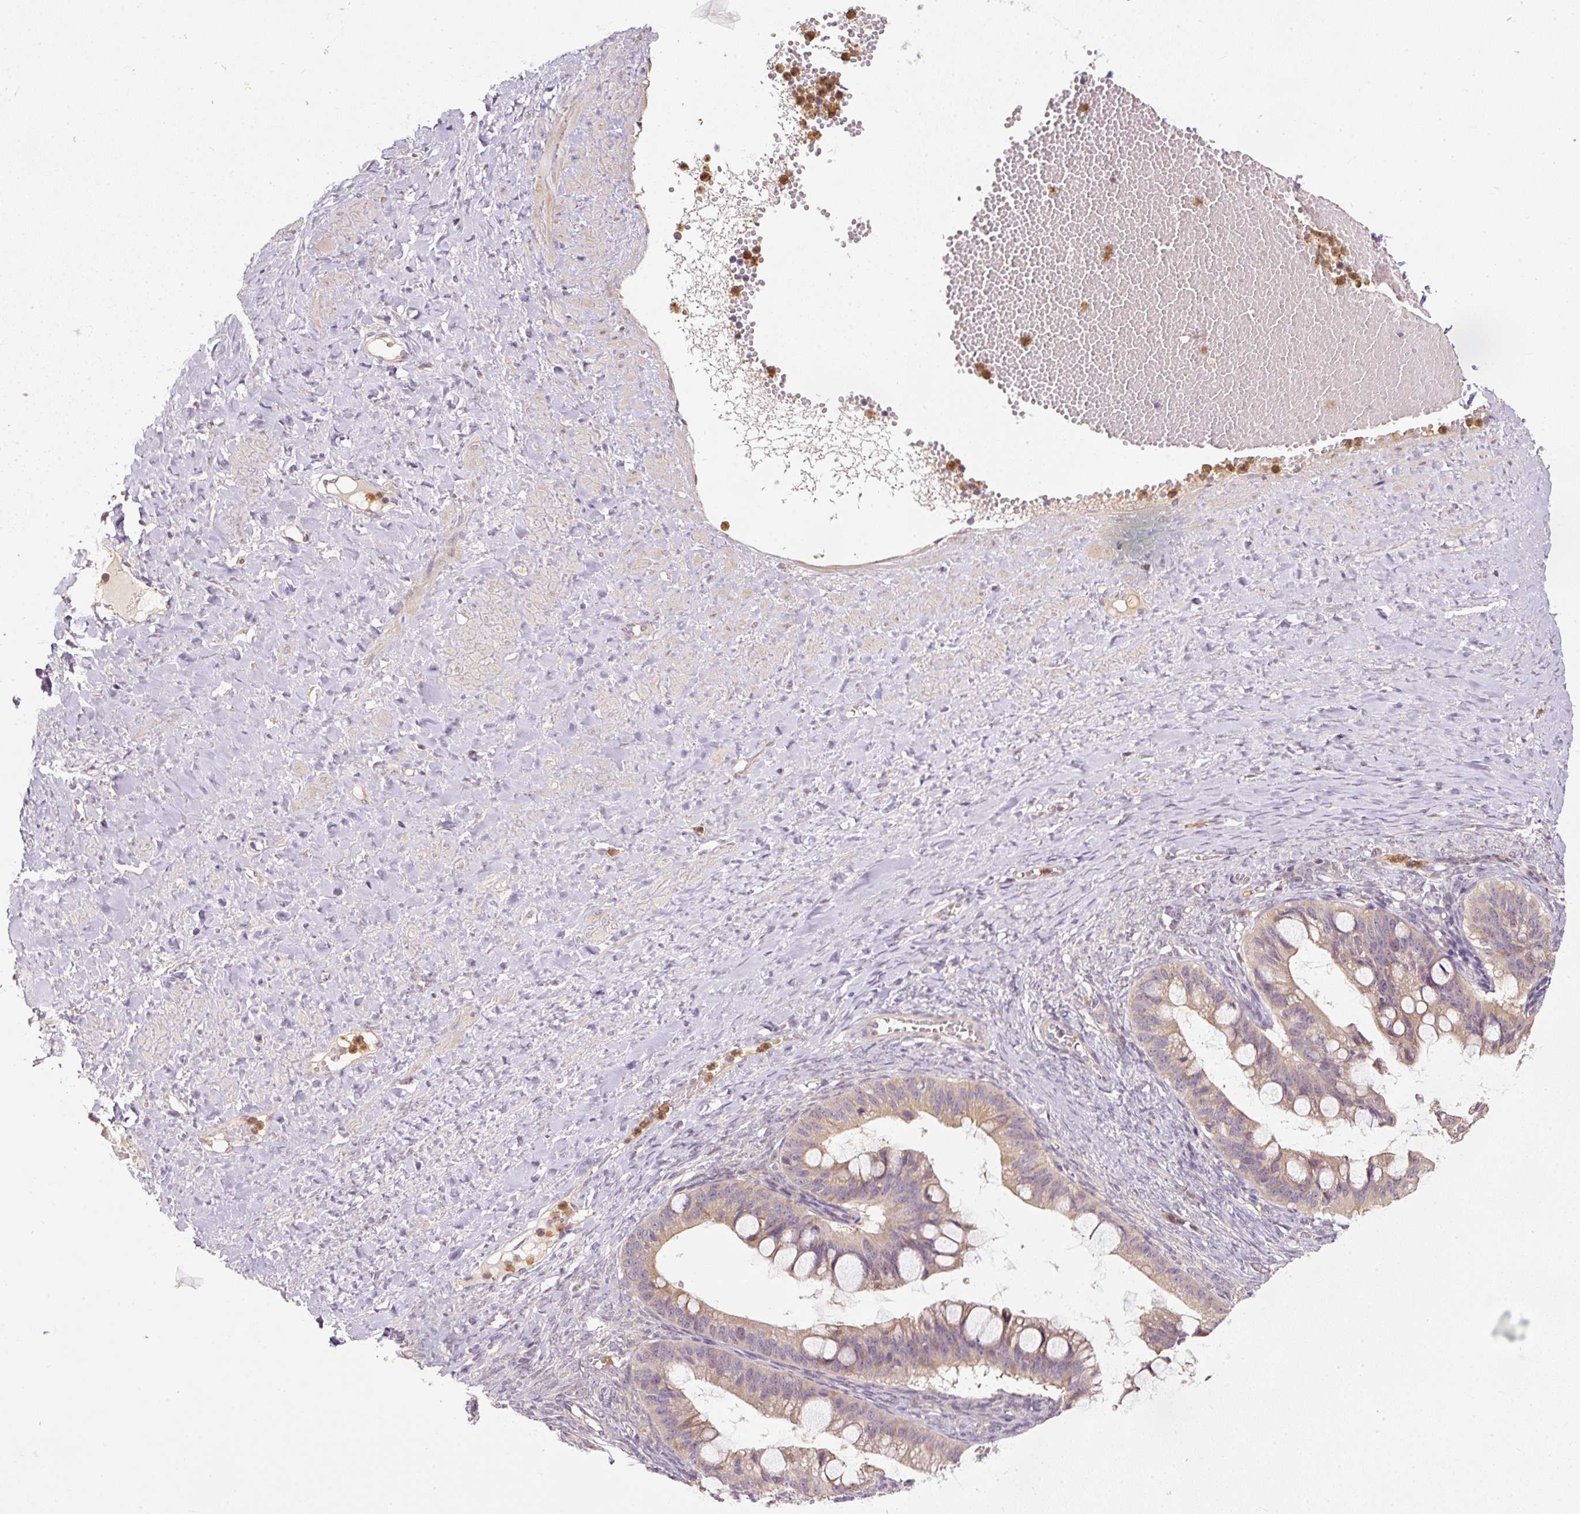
{"staining": {"intensity": "weak", "quantity": ">75%", "location": "cytoplasmic/membranous"}, "tissue": "ovarian cancer", "cell_type": "Tumor cells", "image_type": "cancer", "snomed": [{"axis": "morphology", "description": "Cystadenocarcinoma, mucinous, NOS"}, {"axis": "topography", "description": "Ovary"}], "caption": "Mucinous cystadenocarcinoma (ovarian) stained with a protein marker exhibits weak staining in tumor cells.", "gene": "CTTNBP2", "patient": {"sex": "female", "age": 73}}